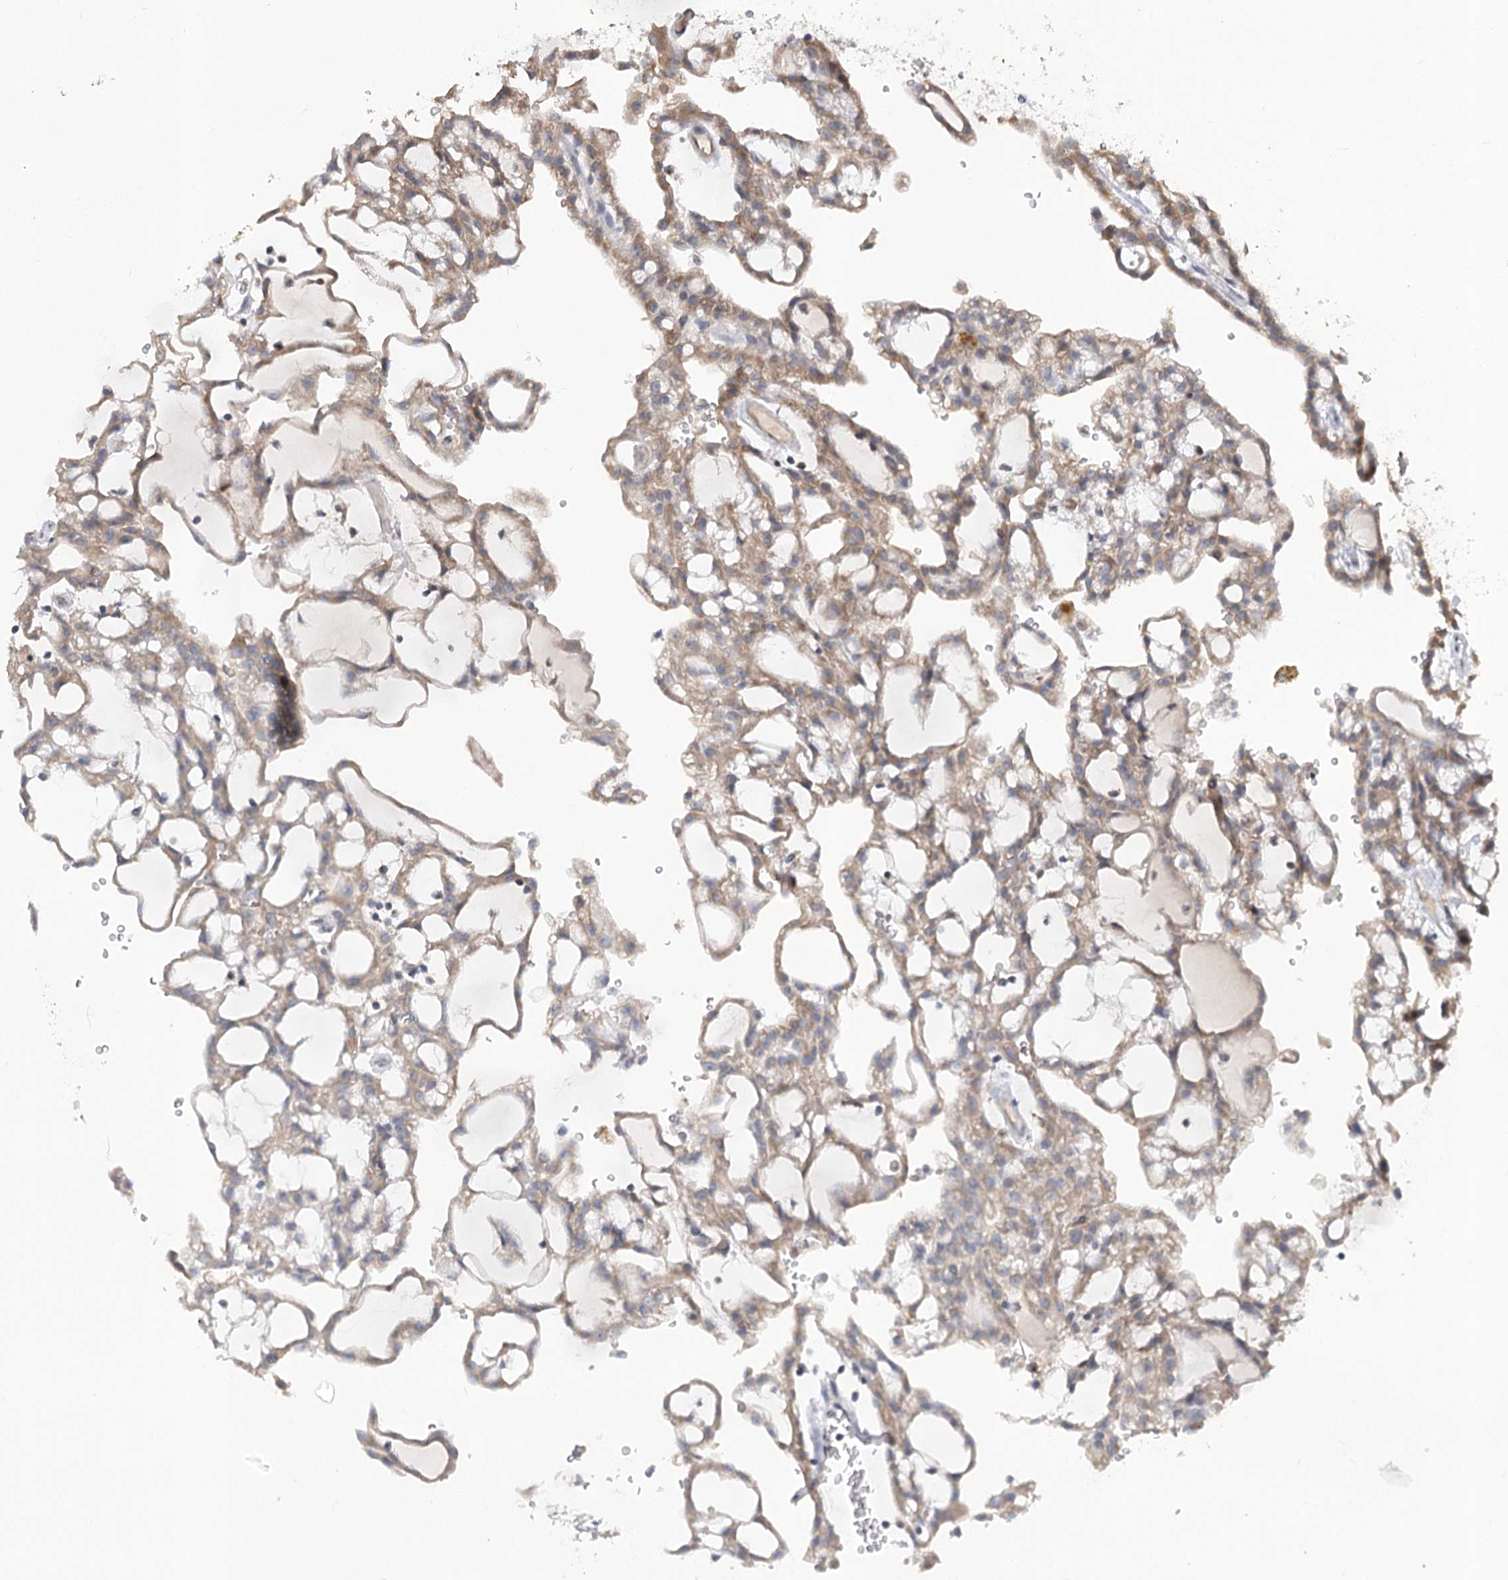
{"staining": {"intensity": "moderate", "quantity": ">75%", "location": "cytoplasmic/membranous"}, "tissue": "renal cancer", "cell_type": "Tumor cells", "image_type": "cancer", "snomed": [{"axis": "morphology", "description": "Adenocarcinoma, NOS"}, {"axis": "topography", "description": "Kidney"}], "caption": "Renal adenocarcinoma was stained to show a protein in brown. There is medium levels of moderate cytoplasmic/membranous positivity in about >75% of tumor cells.", "gene": "STT3B", "patient": {"sex": "male", "age": 63}}